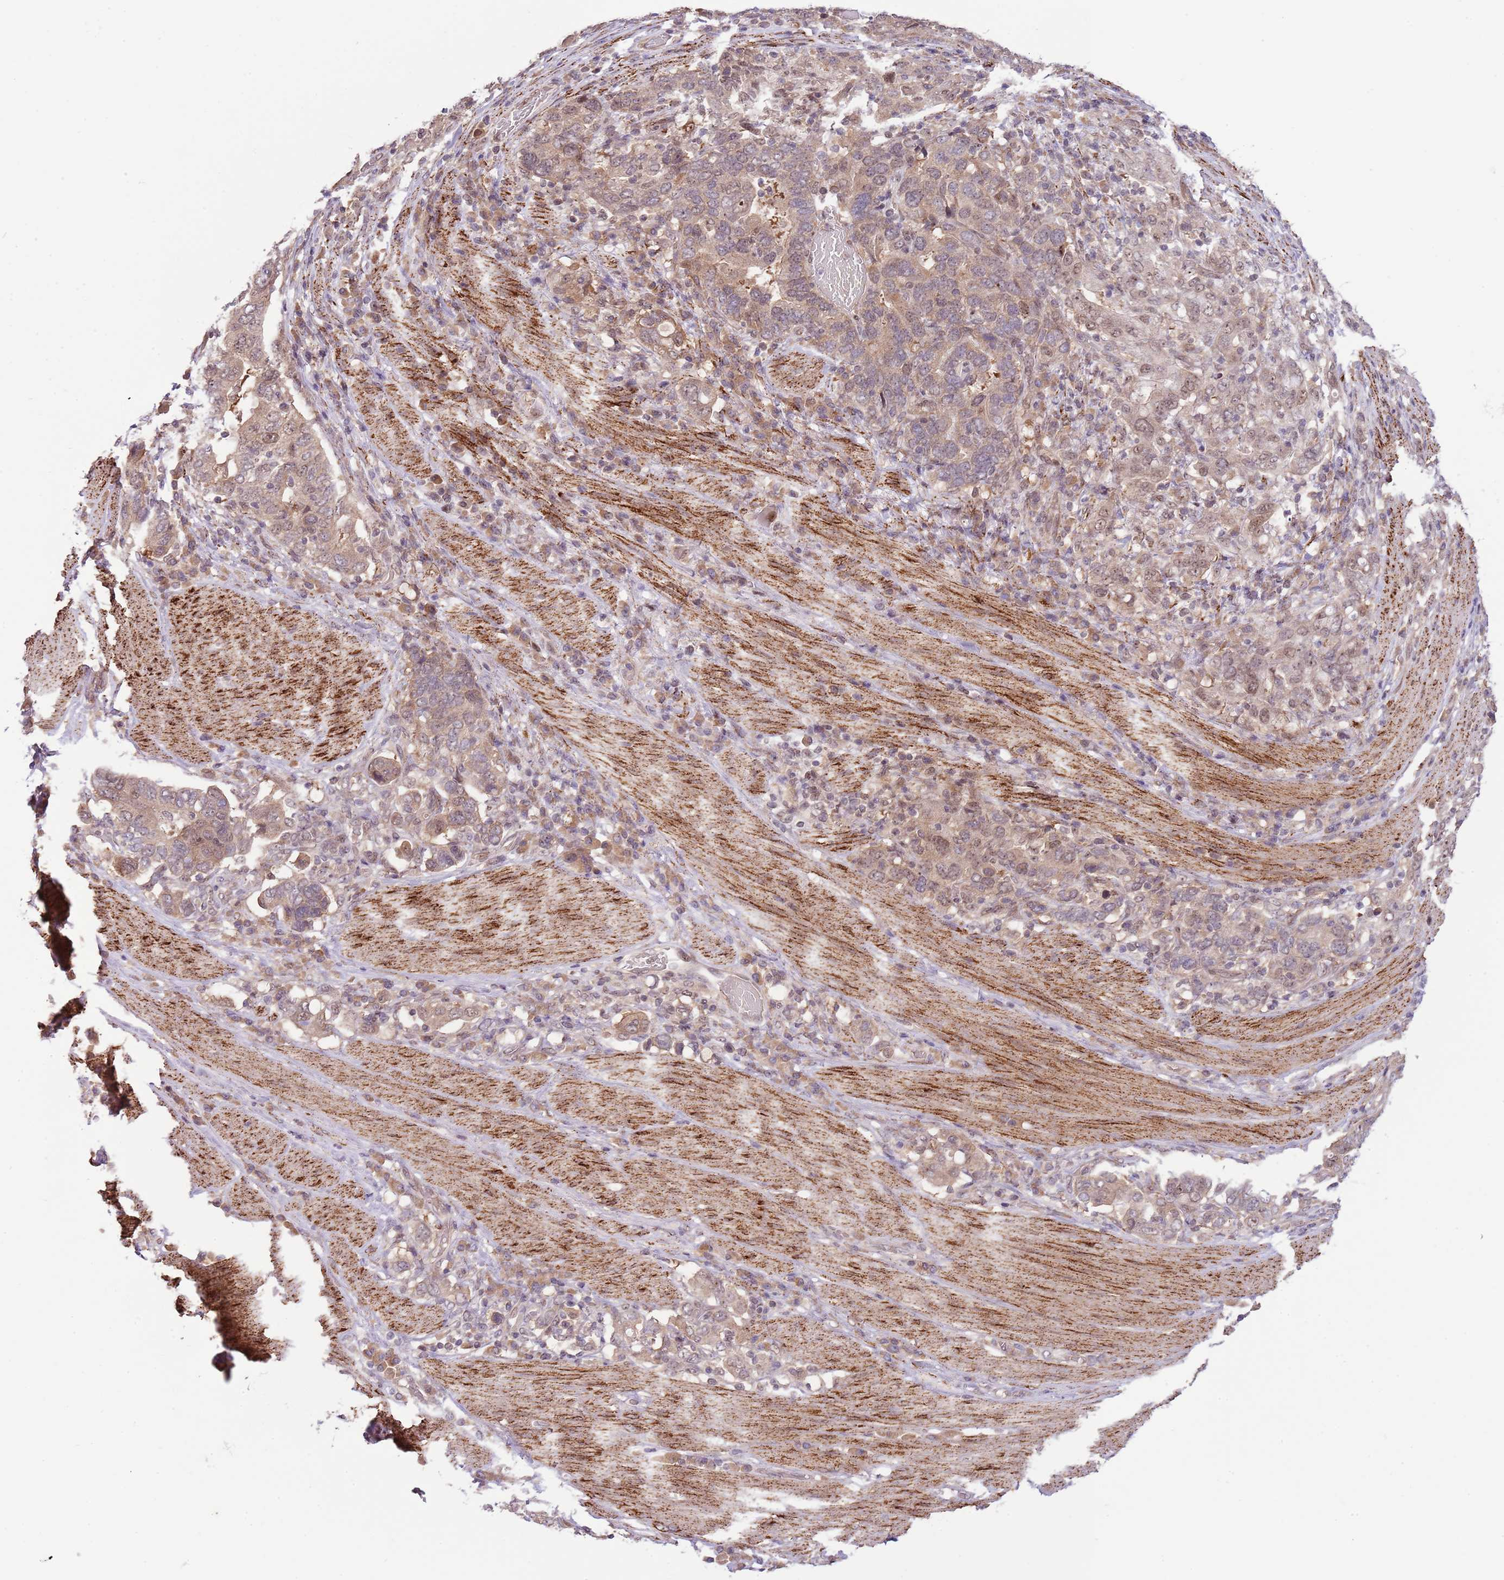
{"staining": {"intensity": "weak", "quantity": "25%-75%", "location": "nuclear"}, "tissue": "stomach cancer", "cell_type": "Tumor cells", "image_type": "cancer", "snomed": [{"axis": "morphology", "description": "Adenocarcinoma, NOS"}, {"axis": "topography", "description": "Stomach, upper"}, {"axis": "topography", "description": "Stomach"}], "caption": "DAB immunohistochemical staining of stomach cancer shows weak nuclear protein positivity in about 25%-75% of tumor cells.", "gene": "CHD1", "patient": {"sex": "male", "age": 62}}